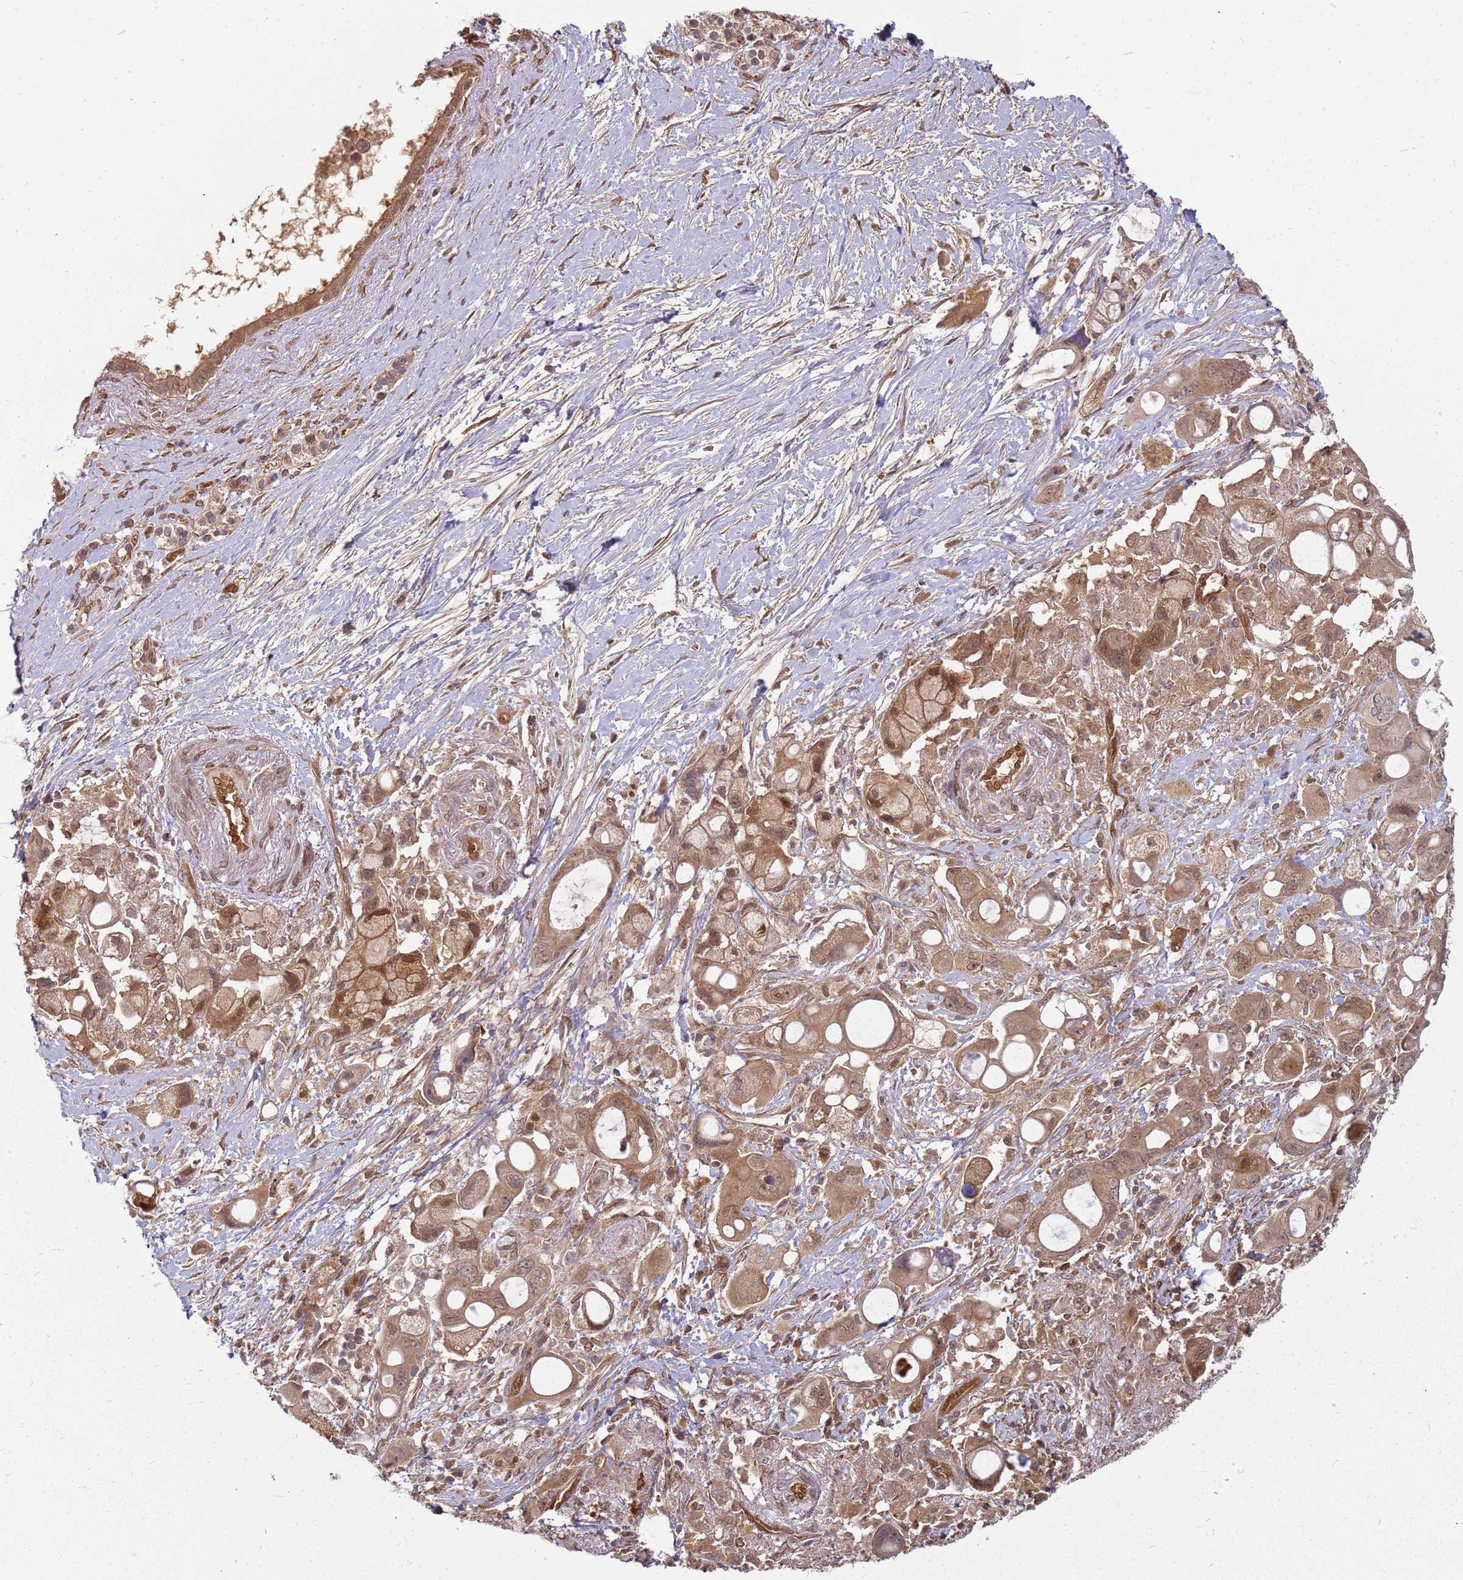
{"staining": {"intensity": "moderate", "quantity": ">75%", "location": "cytoplasmic/membranous,nuclear"}, "tissue": "pancreatic cancer", "cell_type": "Tumor cells", "image_type": "cancer", "snomed": [{"axis": "morphology", "description": "Adenocarcinoma, NOS"}, {"axis": "topography", "description": "Pancreas"}], "caption": "Immunohistochemical staining of human pancreatic adenocarcinoma exhibits medium levels of moderate cytoplasmic/membranous and nuclear protein positivity in about >75% of tumor cells.", "gene": "NUDT14", "patient": {"sex": "male", "age": 68}}